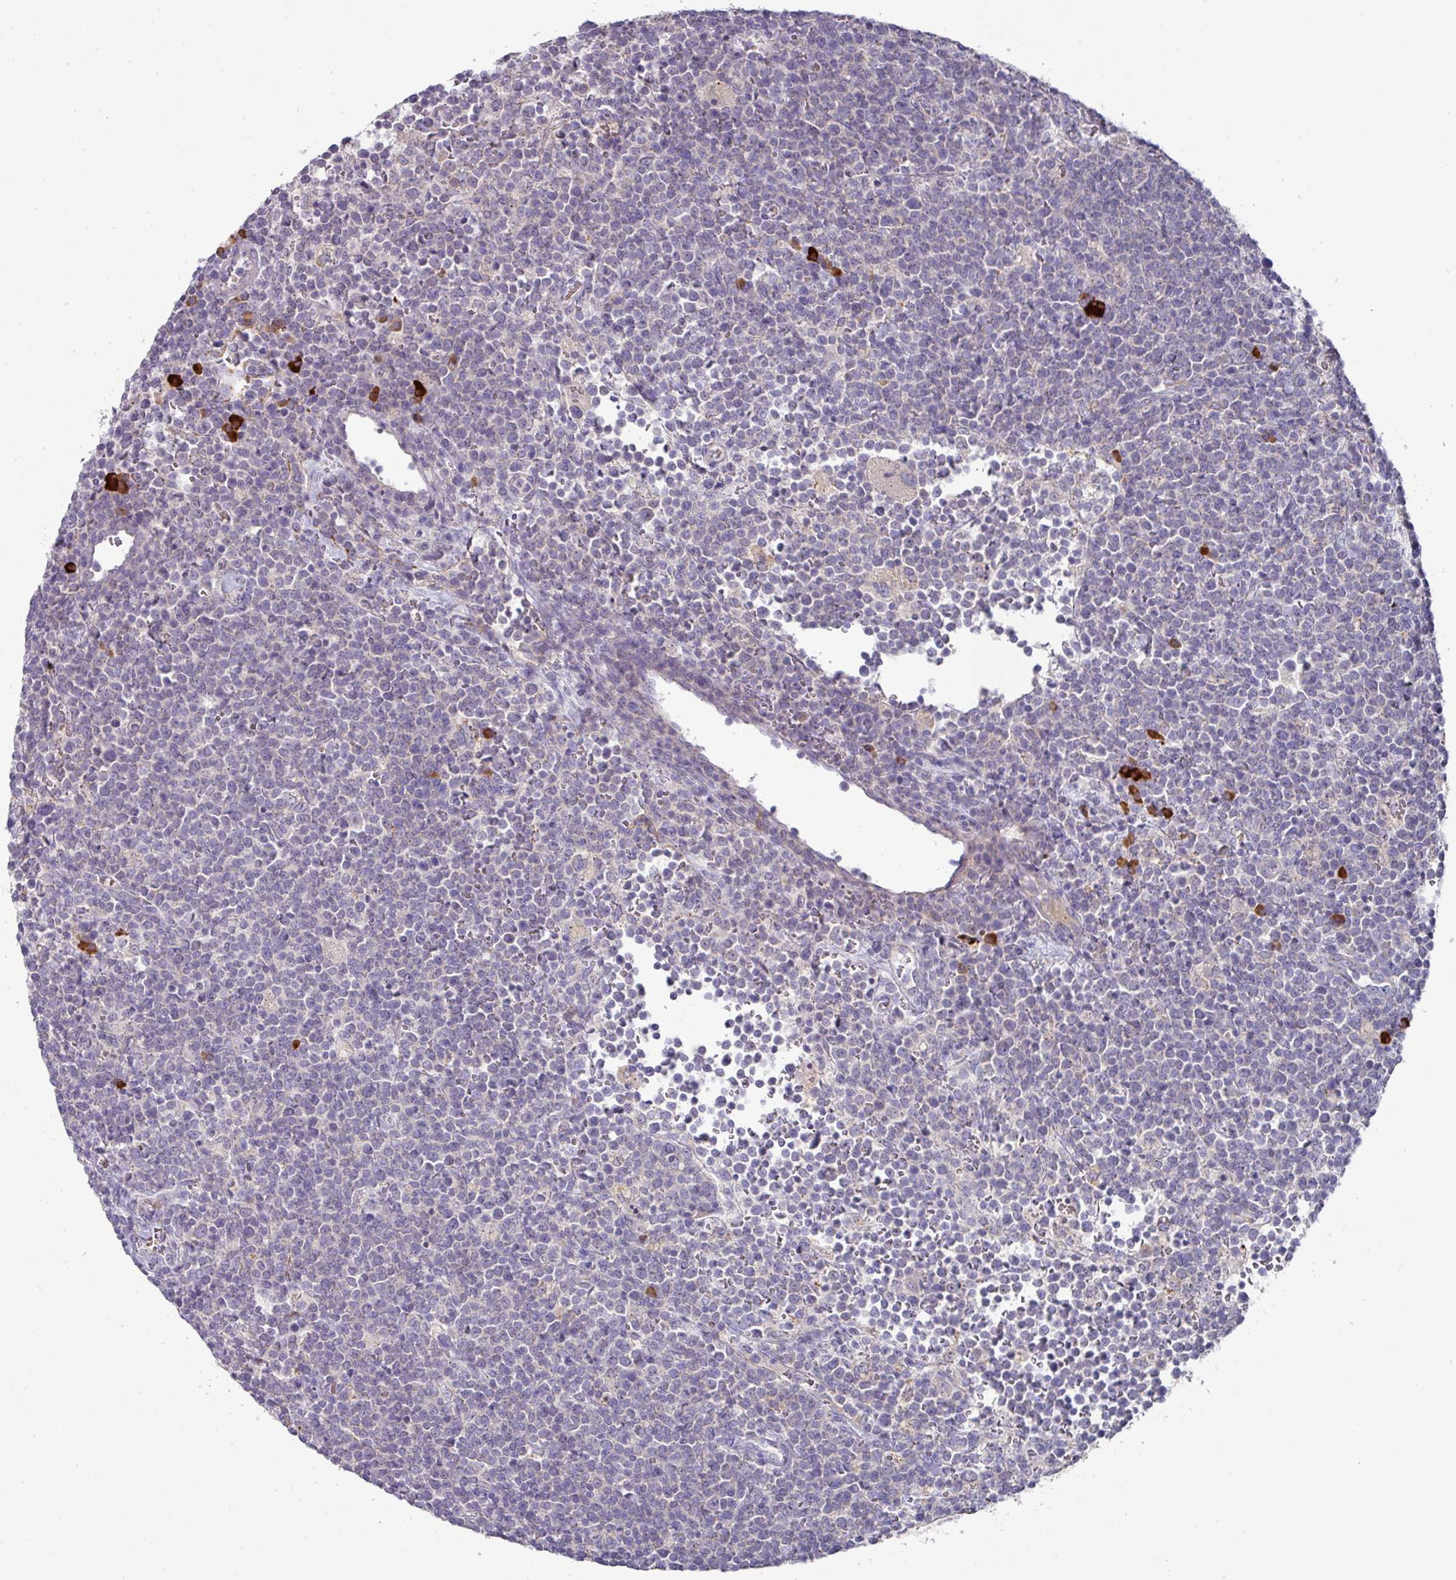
{"staining": {"intensity": "negative", "quantity": "none", "location": "none"}, "tissue": "lymphoma", "cell_type": "Tumor cells", "image_type": "cancer", "snomed": [{"axis": "morphology", "description": "Malignant lymphoma, non-Hodgkin's type, High grade"}, {"axis": "topography", "description": "Lymph node"}], "caption": "The IHC photomicrograph has no significant expression in tumor cells of lymphoma tissue. Nuclei are stained in blue.", "gene": "IL4R", "patient": {"sex": "male", "age": 61}}